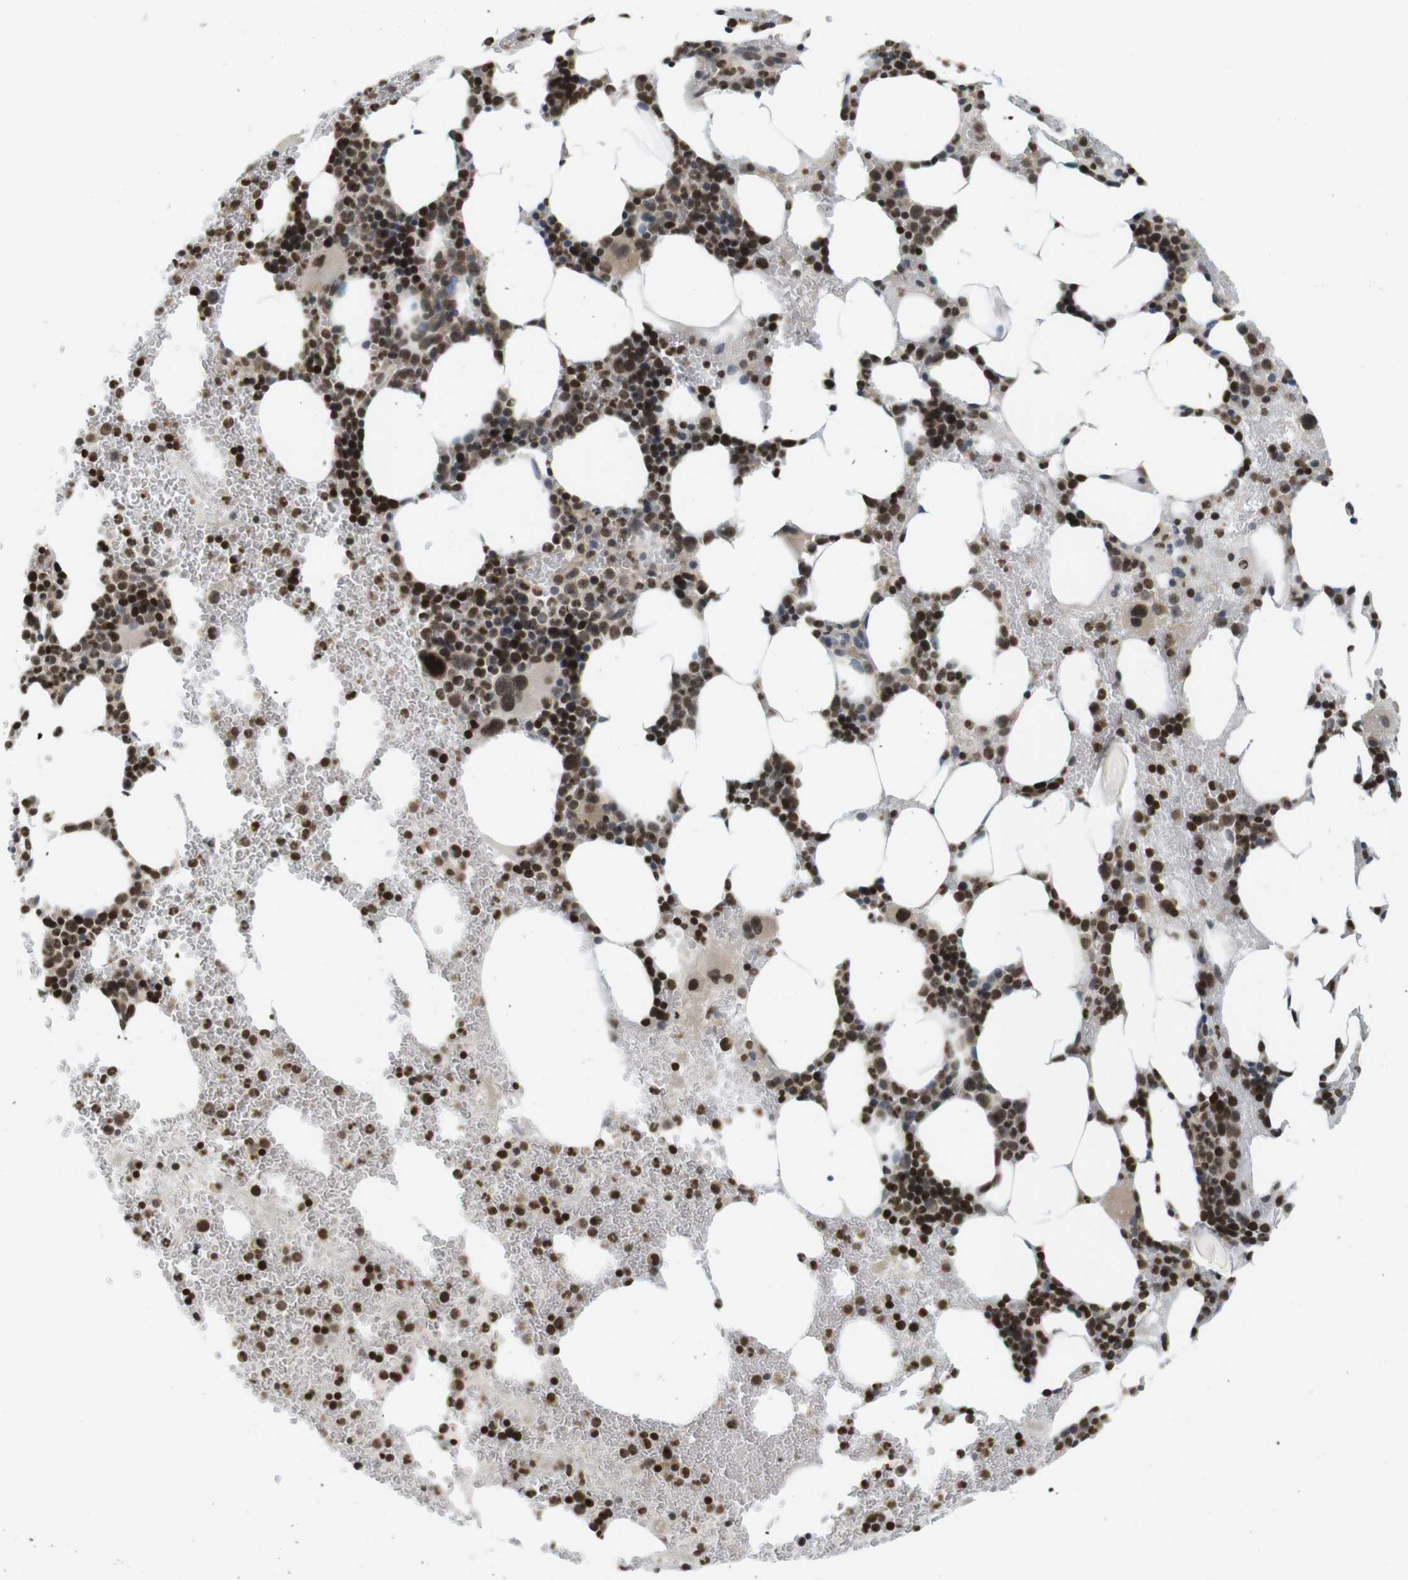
{"staining": {"intensity": "moderate", "quantity": ">75%", "location": "nuclear"}, "tissue": "bone marrow", "cell_type": "Hematopoietic cells", "image_type": "normal", "snomed": [{"axis": "morphology", "description": "Normal tissue, NOS"}, {"axis": "morphology", "description": "Inflammation, NOS"}, {"axis": "topography", "description": "Bone marrow"}], "caption": "Immunohistochemistry of benign bone marrow demonstrates medium levels of moderate nuclear expression in about >75% of hematopoietic cells.", "gene": "MBD1", "patient": {"sex": "female", "age": 76}}